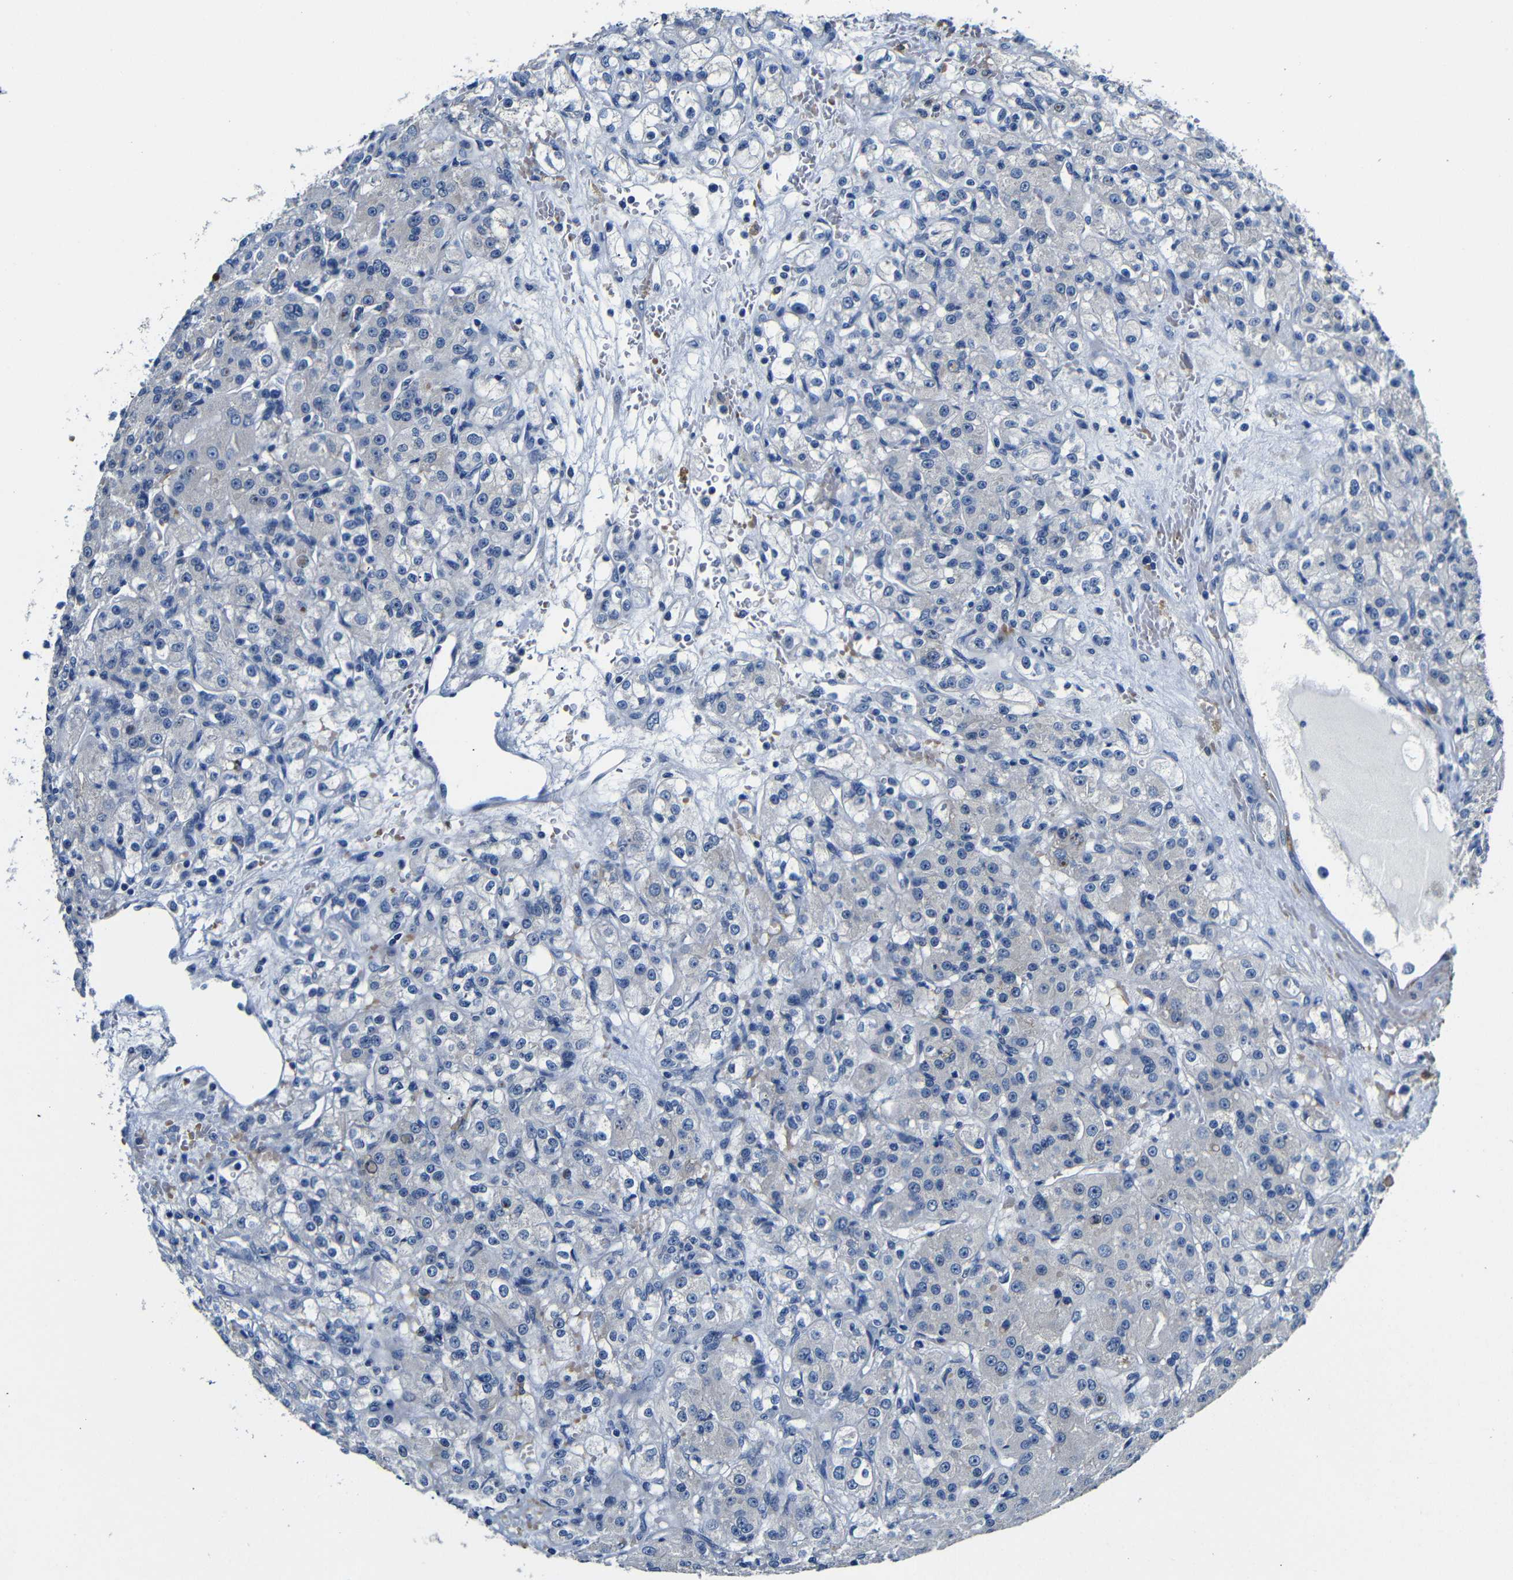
{"staining": {"intensity": "negative", "quantity": "none", "location": "none"}, "tissue": "renal cancer", "cell_type": "Tumor cells", "image_type": "cancer", "snomed": [{"axis": "morphology", "description": "Normal tissue, NOS"}, {"axis": "morphology", "description": "Adenocarcinoma, NOS"}, {"axis": "topography", "description": "Kidney"}], "caption": "Tumor cells are negative for brown protein staining in renal cancer.", "gene": "TNFAIP1", "patient": {"sex": "male", "age": 61}}